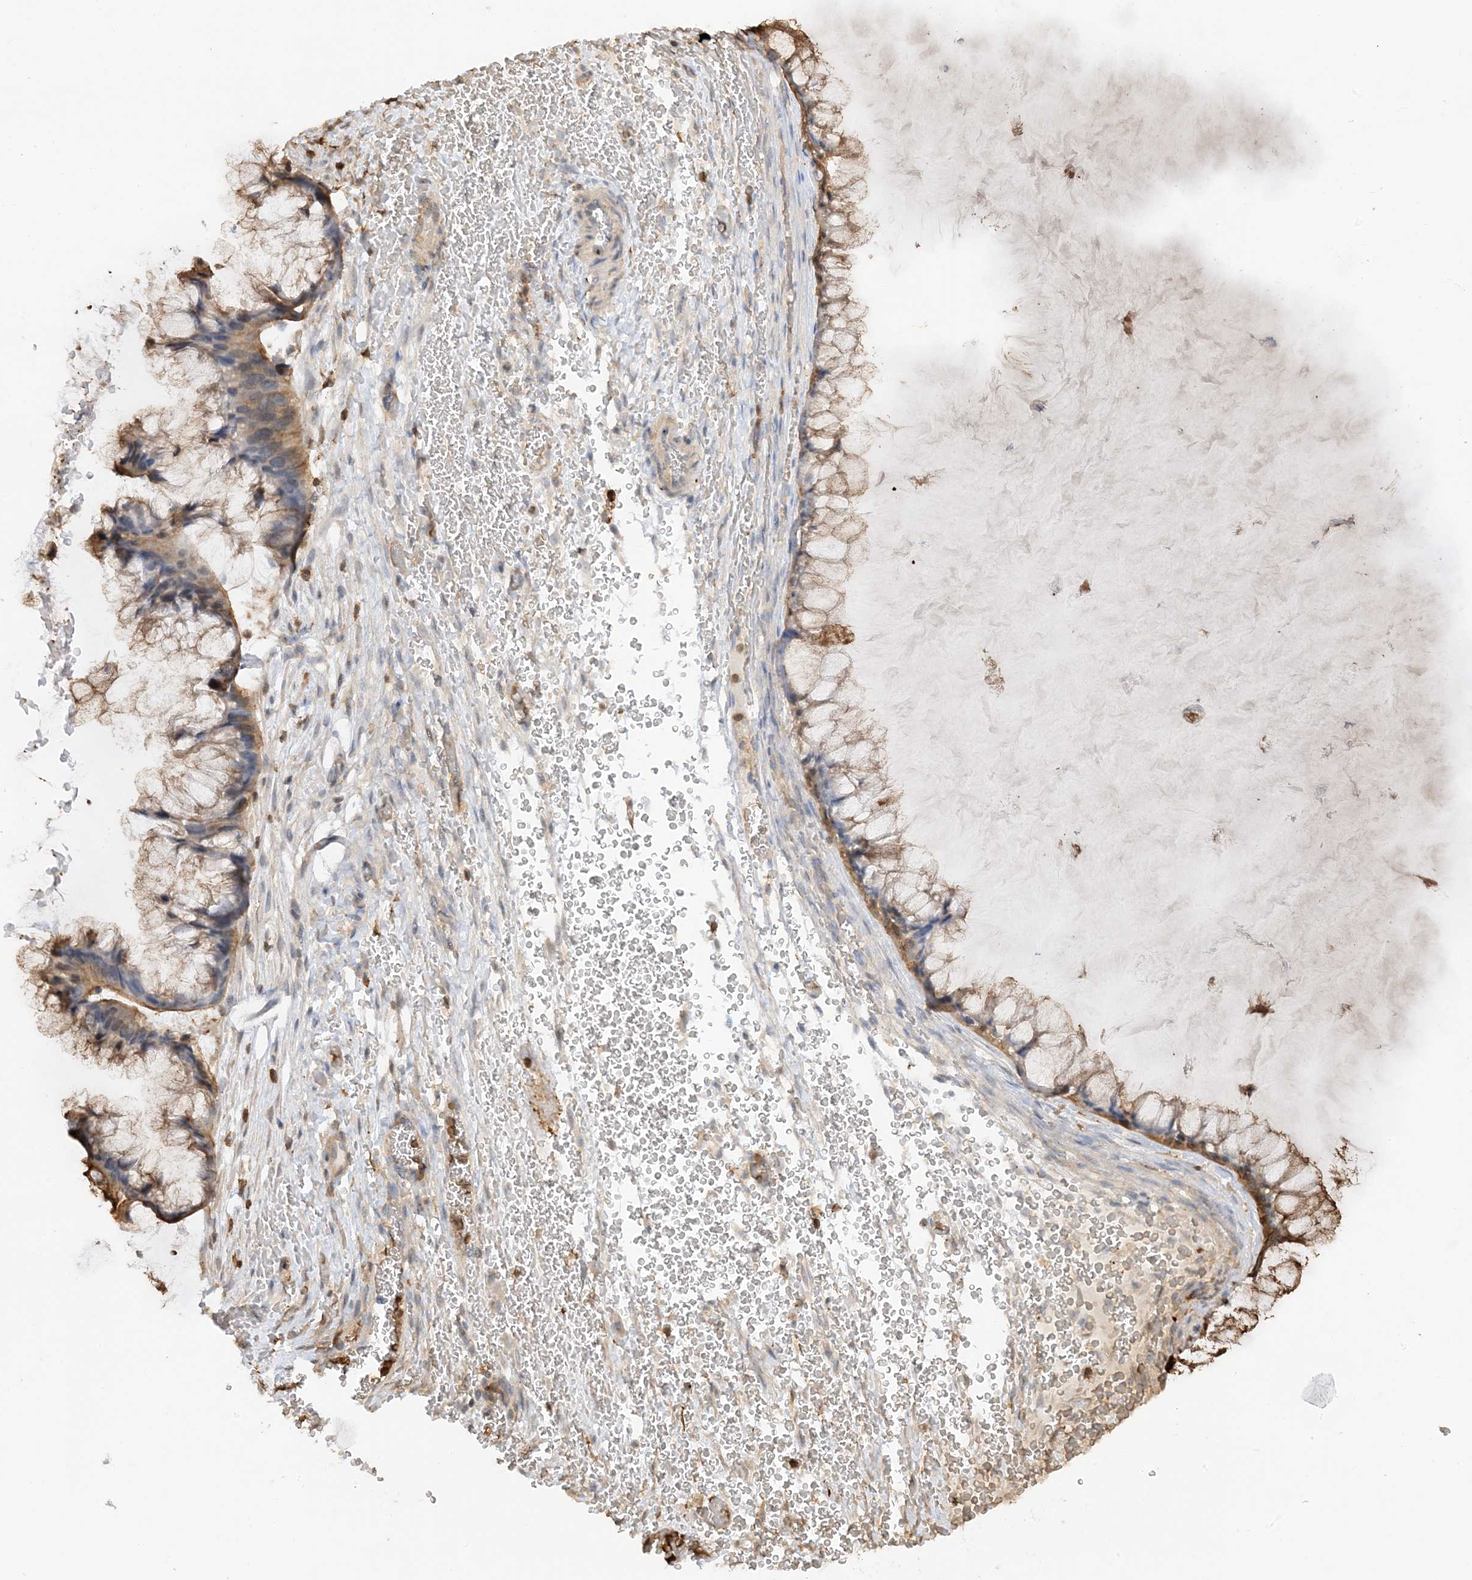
{"staining": {"intensity": "moderate", "quantity": ">75%", "location": "cytoplasmic/membranous"}, "tissue": "ovarian cancer", "cell_type": "Tumor cells", "image_type": "cancer", "snomed": [{"axis": "morphology", "description": "Cystadenocarcinoma, mucinous, NOS"}, {"axis": "topography", "description": "Ovary"}], "caption": "Immunohistochemical staining of ovarian cancer displays medium levels of moderate cytoplasmic/membranous protein positivity in approximately >75% of tumor cells.", "gene": "PHACTR2", "patient": {"sex": "female", "age": 37}}